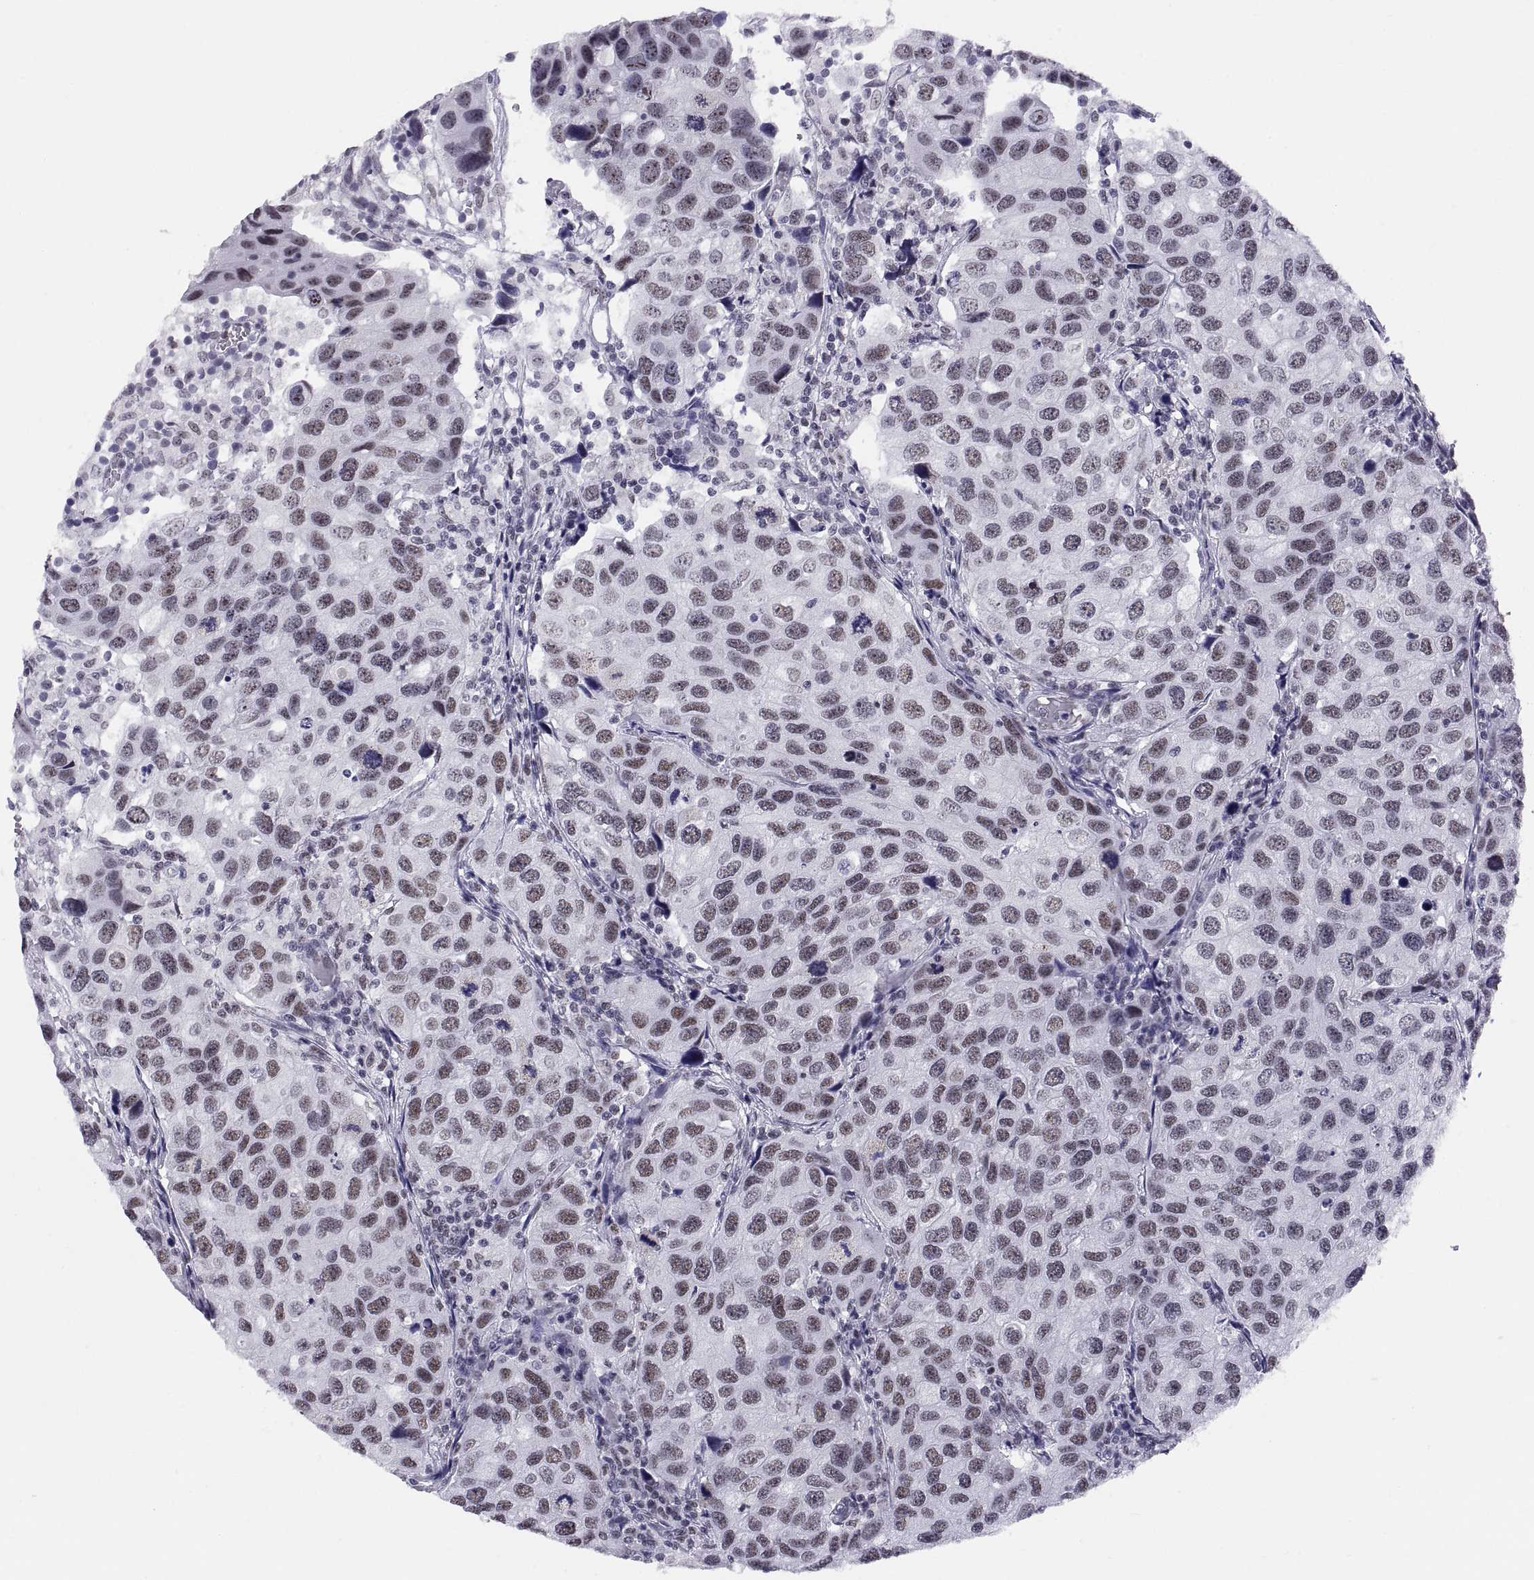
{"staining": {"intensity": "weak", "quantity": "25%-75%", "location": "nuclear"}, "tissue": "urothelial cancer", "cell_type": "Tumor cells", "image_type": "cancer", "snomed": [{"axis": "morphology", "description": "Urothelial carcinoma, High grade"}, {"axis": "topography", "description": "Urinary bladder"}], "caption": "A brown stain highlights weak nuclear expression of a protein in urothelial cancer tumor cells. (Brightfield microscopy of DAB IHC at high magnification).", "gene": "NEUROD6", "patient": {"sex": "male", "age": 79}}